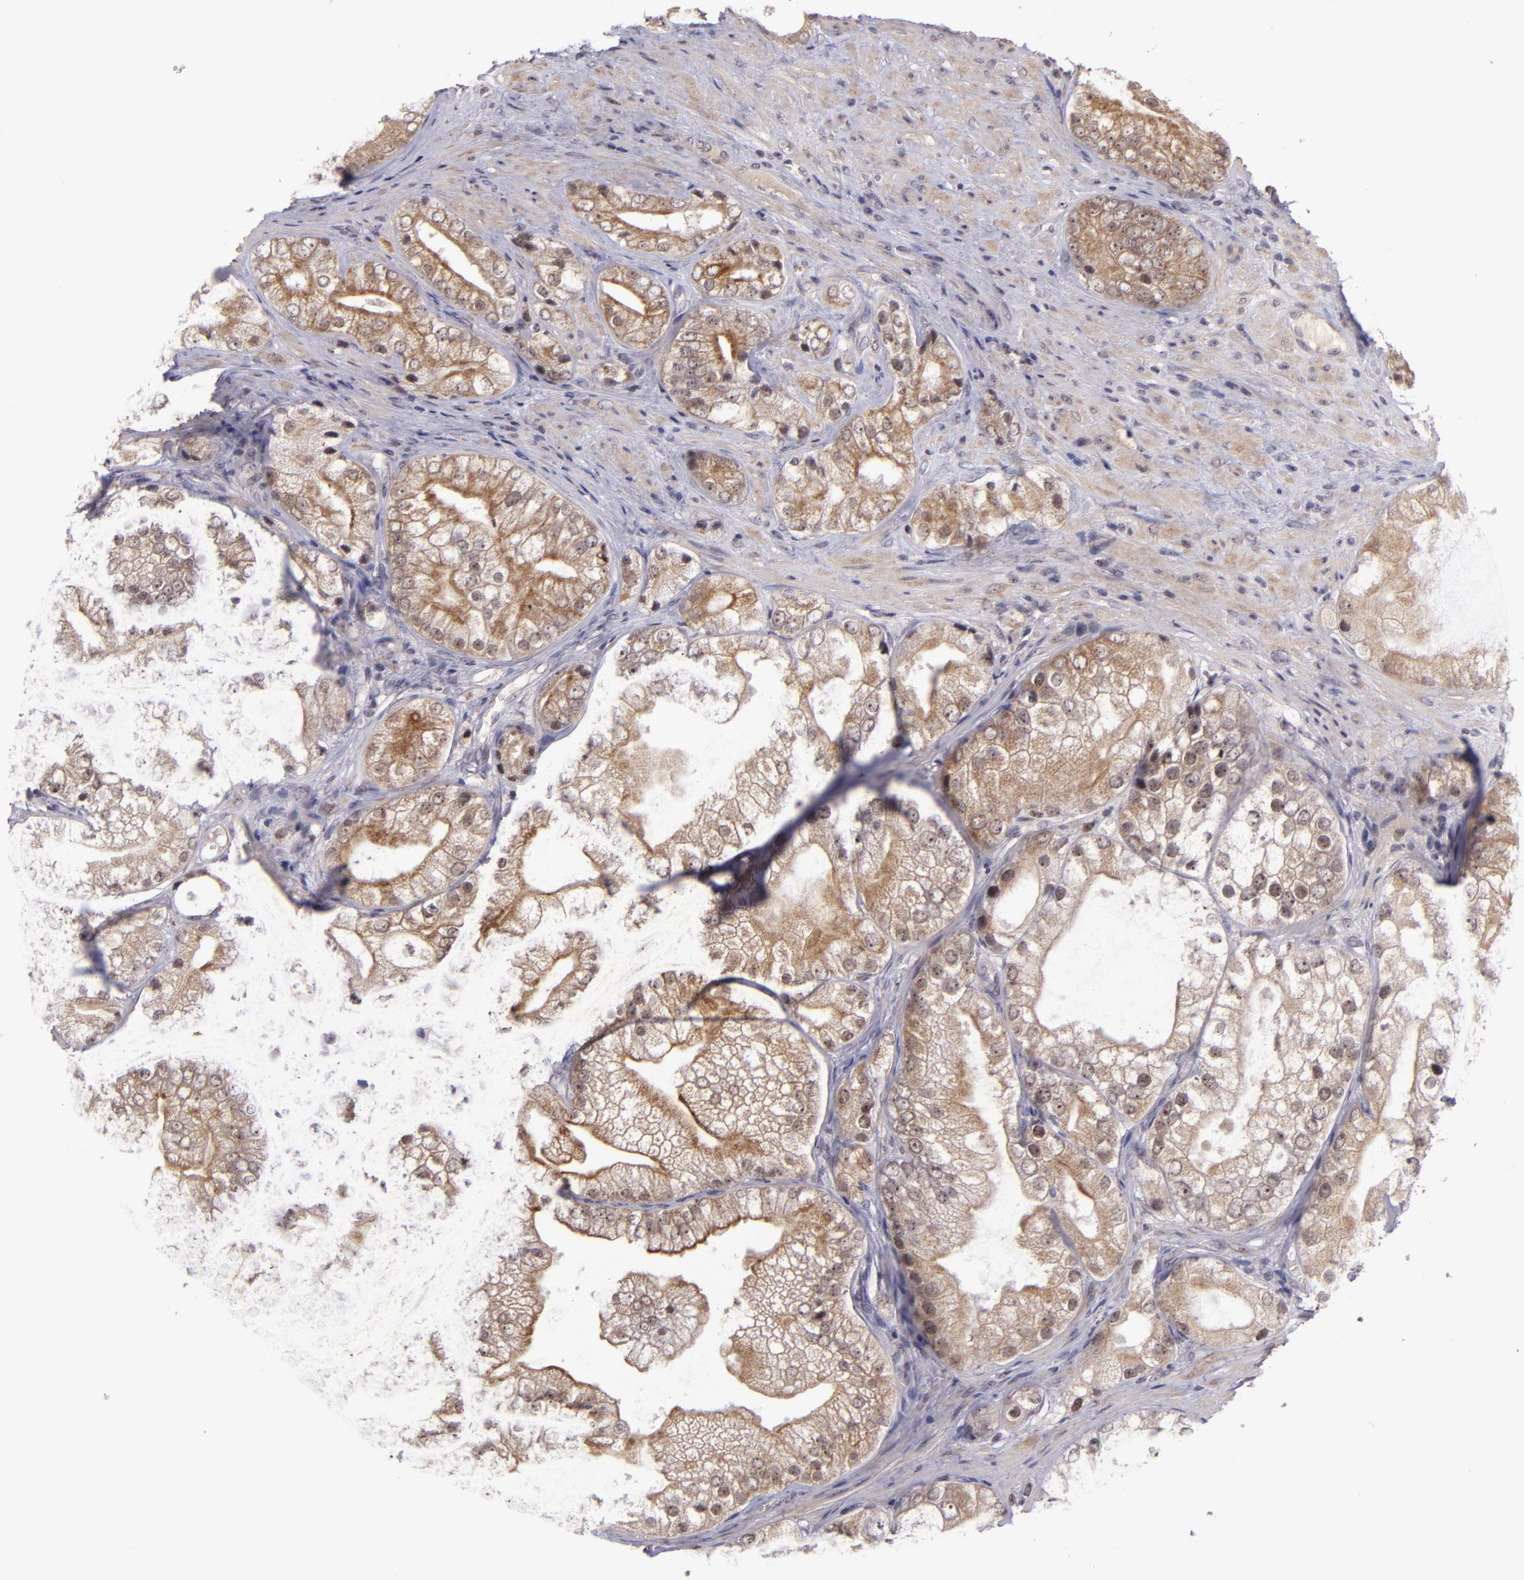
{"staining": {"intensity": "weak", "quantity": ">75%", "location": "cytoplasmic/membranous"}, "tissue": "prostate cancer", "cell_type": "Tumor cells", "image_type": "cancer", "snomed": [{"axis": "morphology", "description": "Adenocarcinoma, Low grade"}, {"axis": "topography", "description": "Prostate"}], "caption": "Adenocarcinoma (low-grade) (prostate) stained for a protein (brown) displays weak cytoplasmic/membranous positive positivity in approximately >75% of tumor cells.", "gene": "PCNX4", "patient": {"sex": "male", "age": 69}}